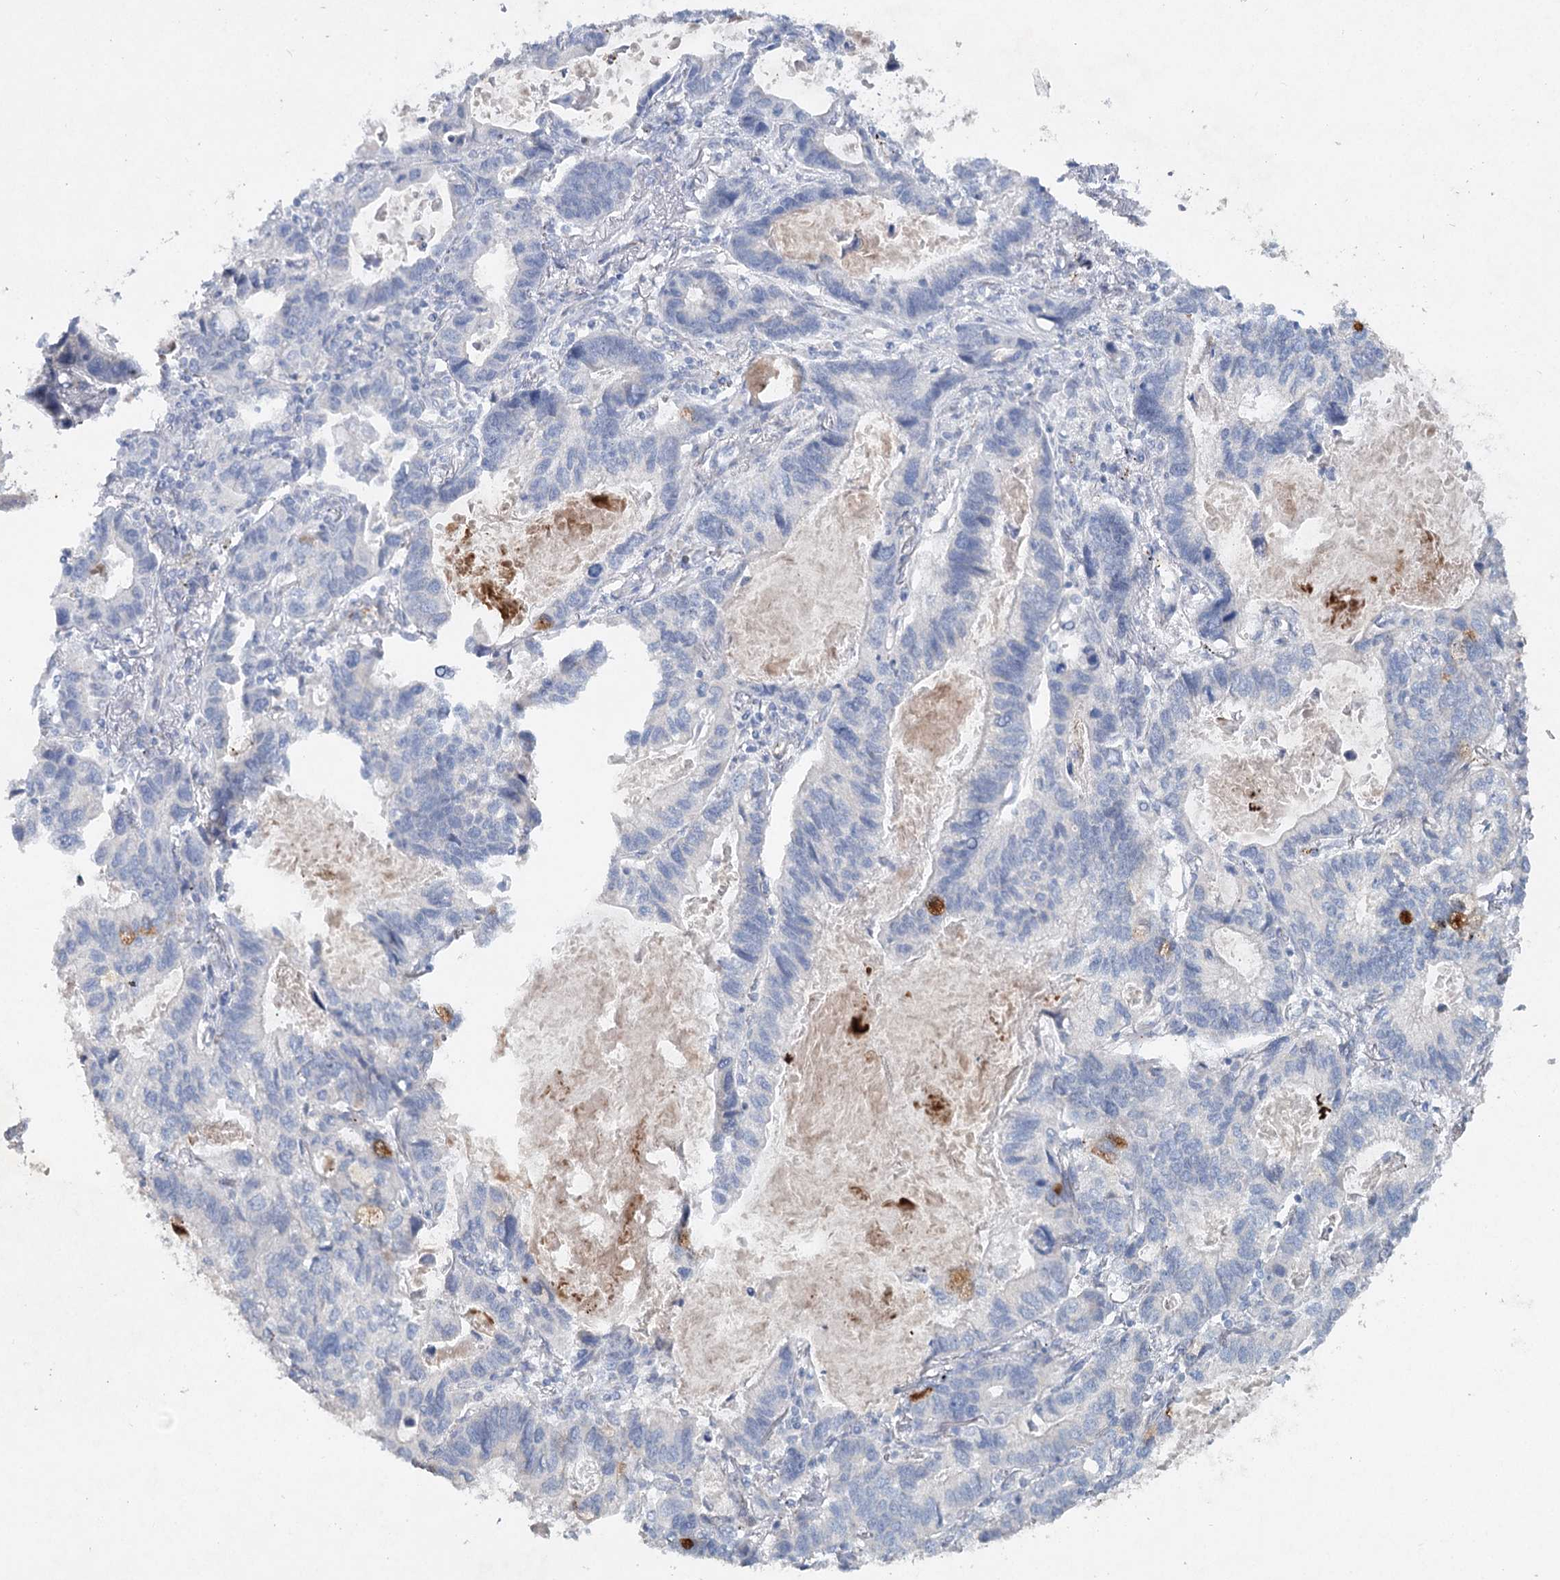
{"staining": {"intensity": "negative", "quantity": "none", "location": "none"}, "tissue": "lung cancer", "cell_type": "Tumor cells", "image_type": "cancer", "snomed": [{"axis": "morphology", "description": "Adenocarcinoma, NOS"}, {"axis": "topography", "description": "Lung"}], "caption": "Tumor cells are negative for protein expression in human lung cancer (adenocarcinoma).", "gene": "RFX6", "patient": {"sex": "male", "age": 67}}